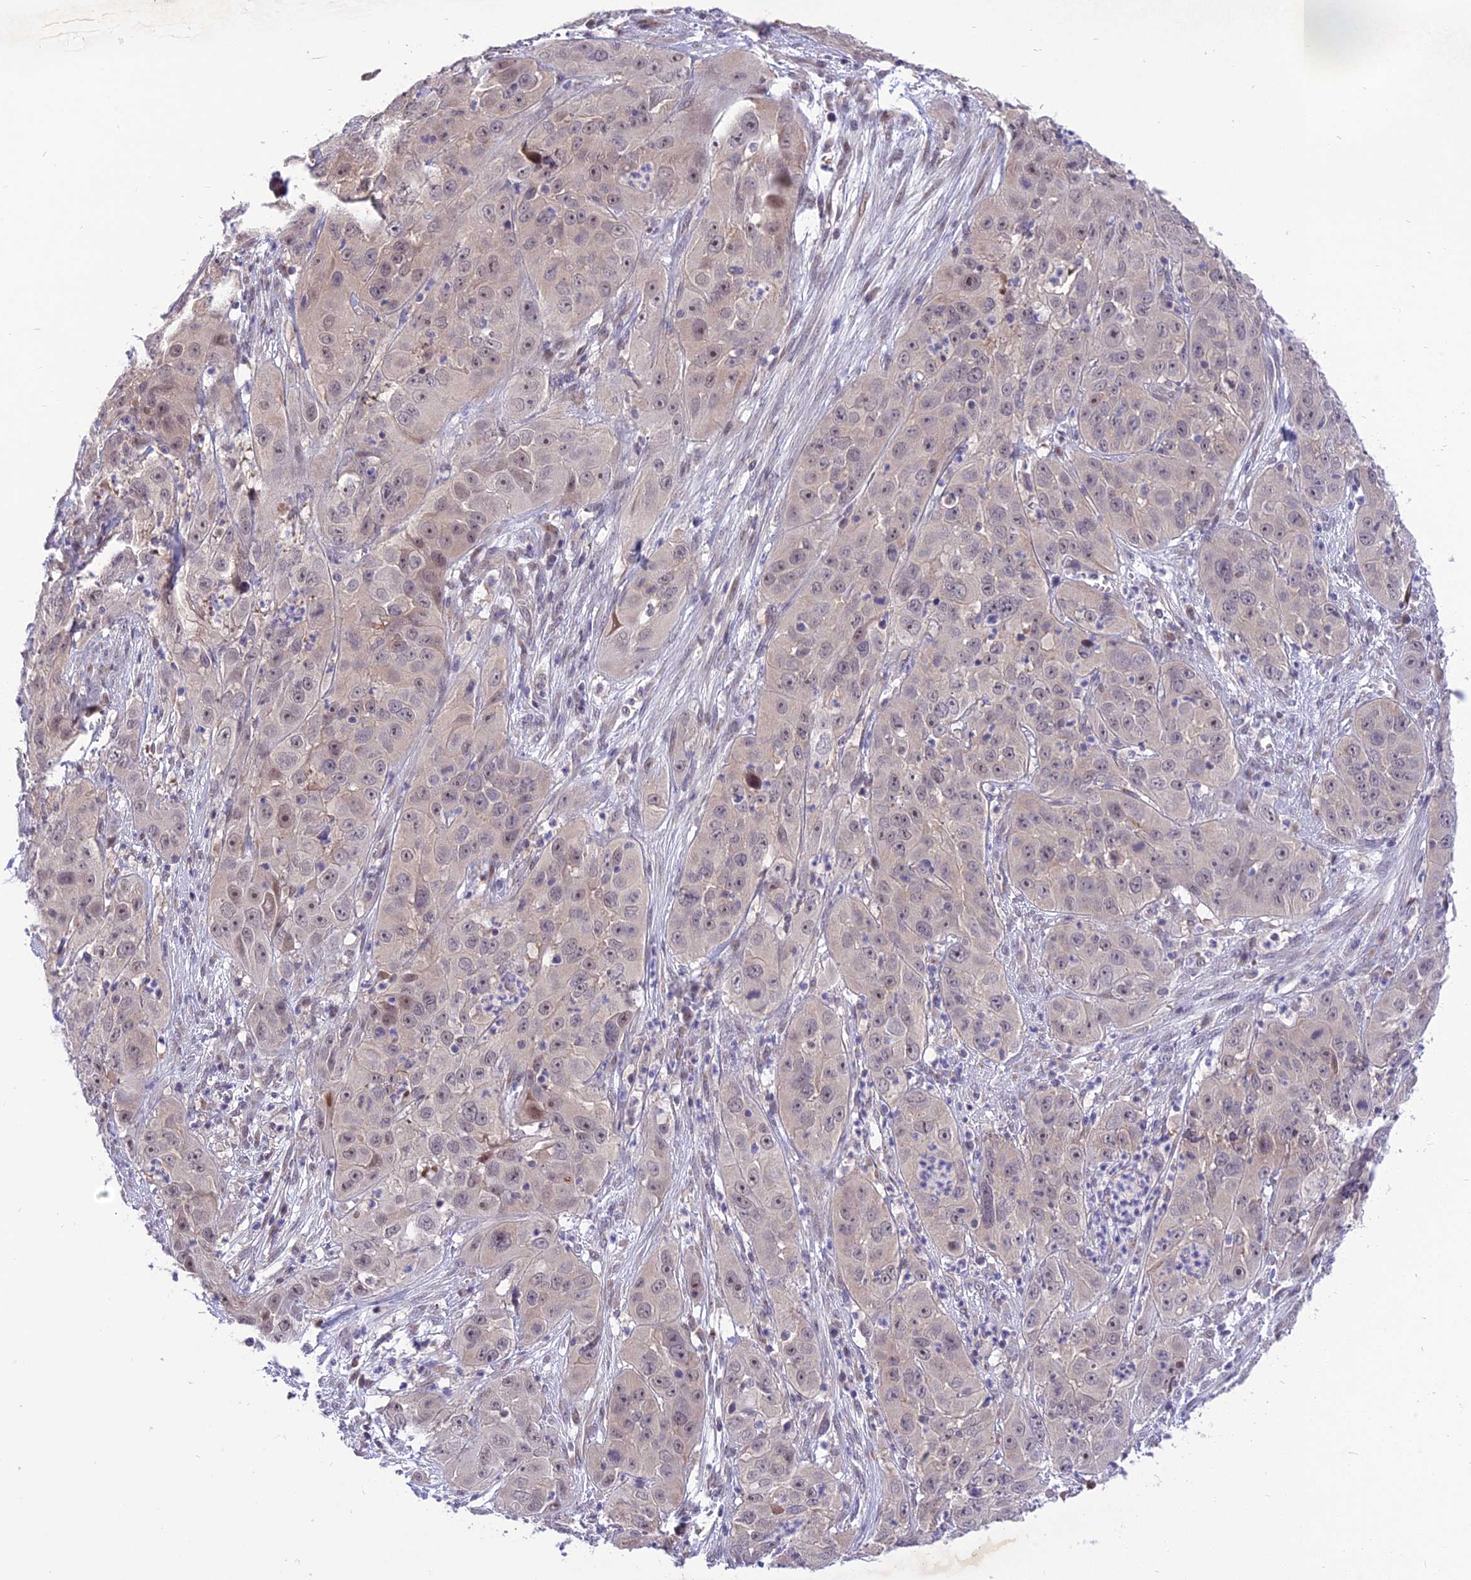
{"staining": {"intensity": "weak", "quantity": "<25%", "location": "nuclear"}, "tissue": "cervical cancer", "cell_type": "Tumor cells", "image_type": "cancer", "snomed": [{"axis": "morphology", "description": "Squamous cell carcinoma, NOS"}, {"axis": "topography", "description": "Cervix"}], "caption": "Tumor cells show no significant protein positivity in cervical cancer.", "gene": "ZNF837", "patient": {"sex": "female", "age": 32}}